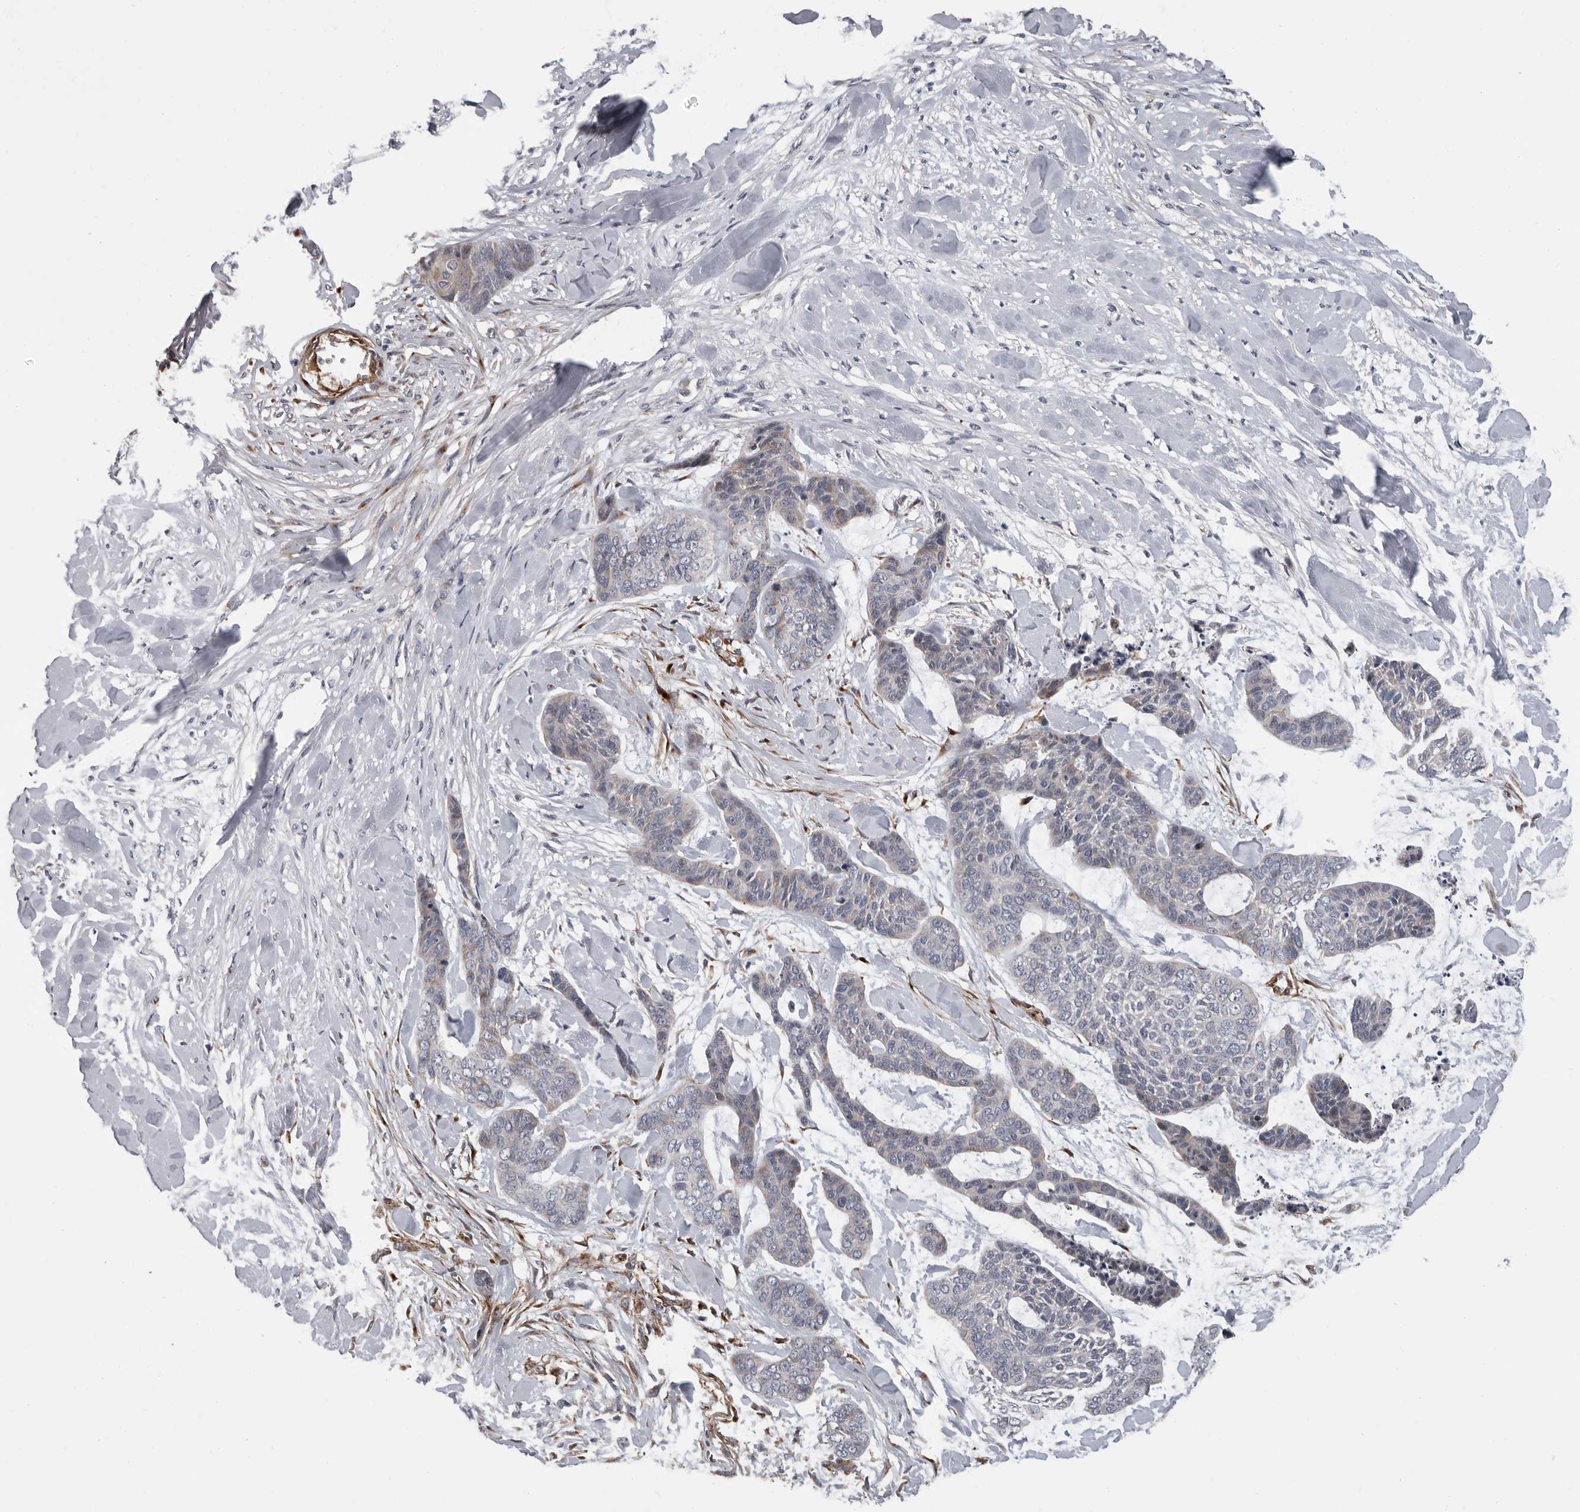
{"staining": {"intensity": "negative", "quantity": "none", "location": "none"}, "tissue": "skin cancer", "cell_type": "Tumor cells", "image_type": "cancer", "snomed": [{"axis": "morphology", "description": "Basal cell carcinoma"}, {"axis": "topography", "description": "Skin"}], "caption": "Immunohistochemical staining of human skin basal cell carcinoma shows no significant expression in tumor cells.", "gene": "ATXN3L", "patient": {"sex": "female", "age": 64}}